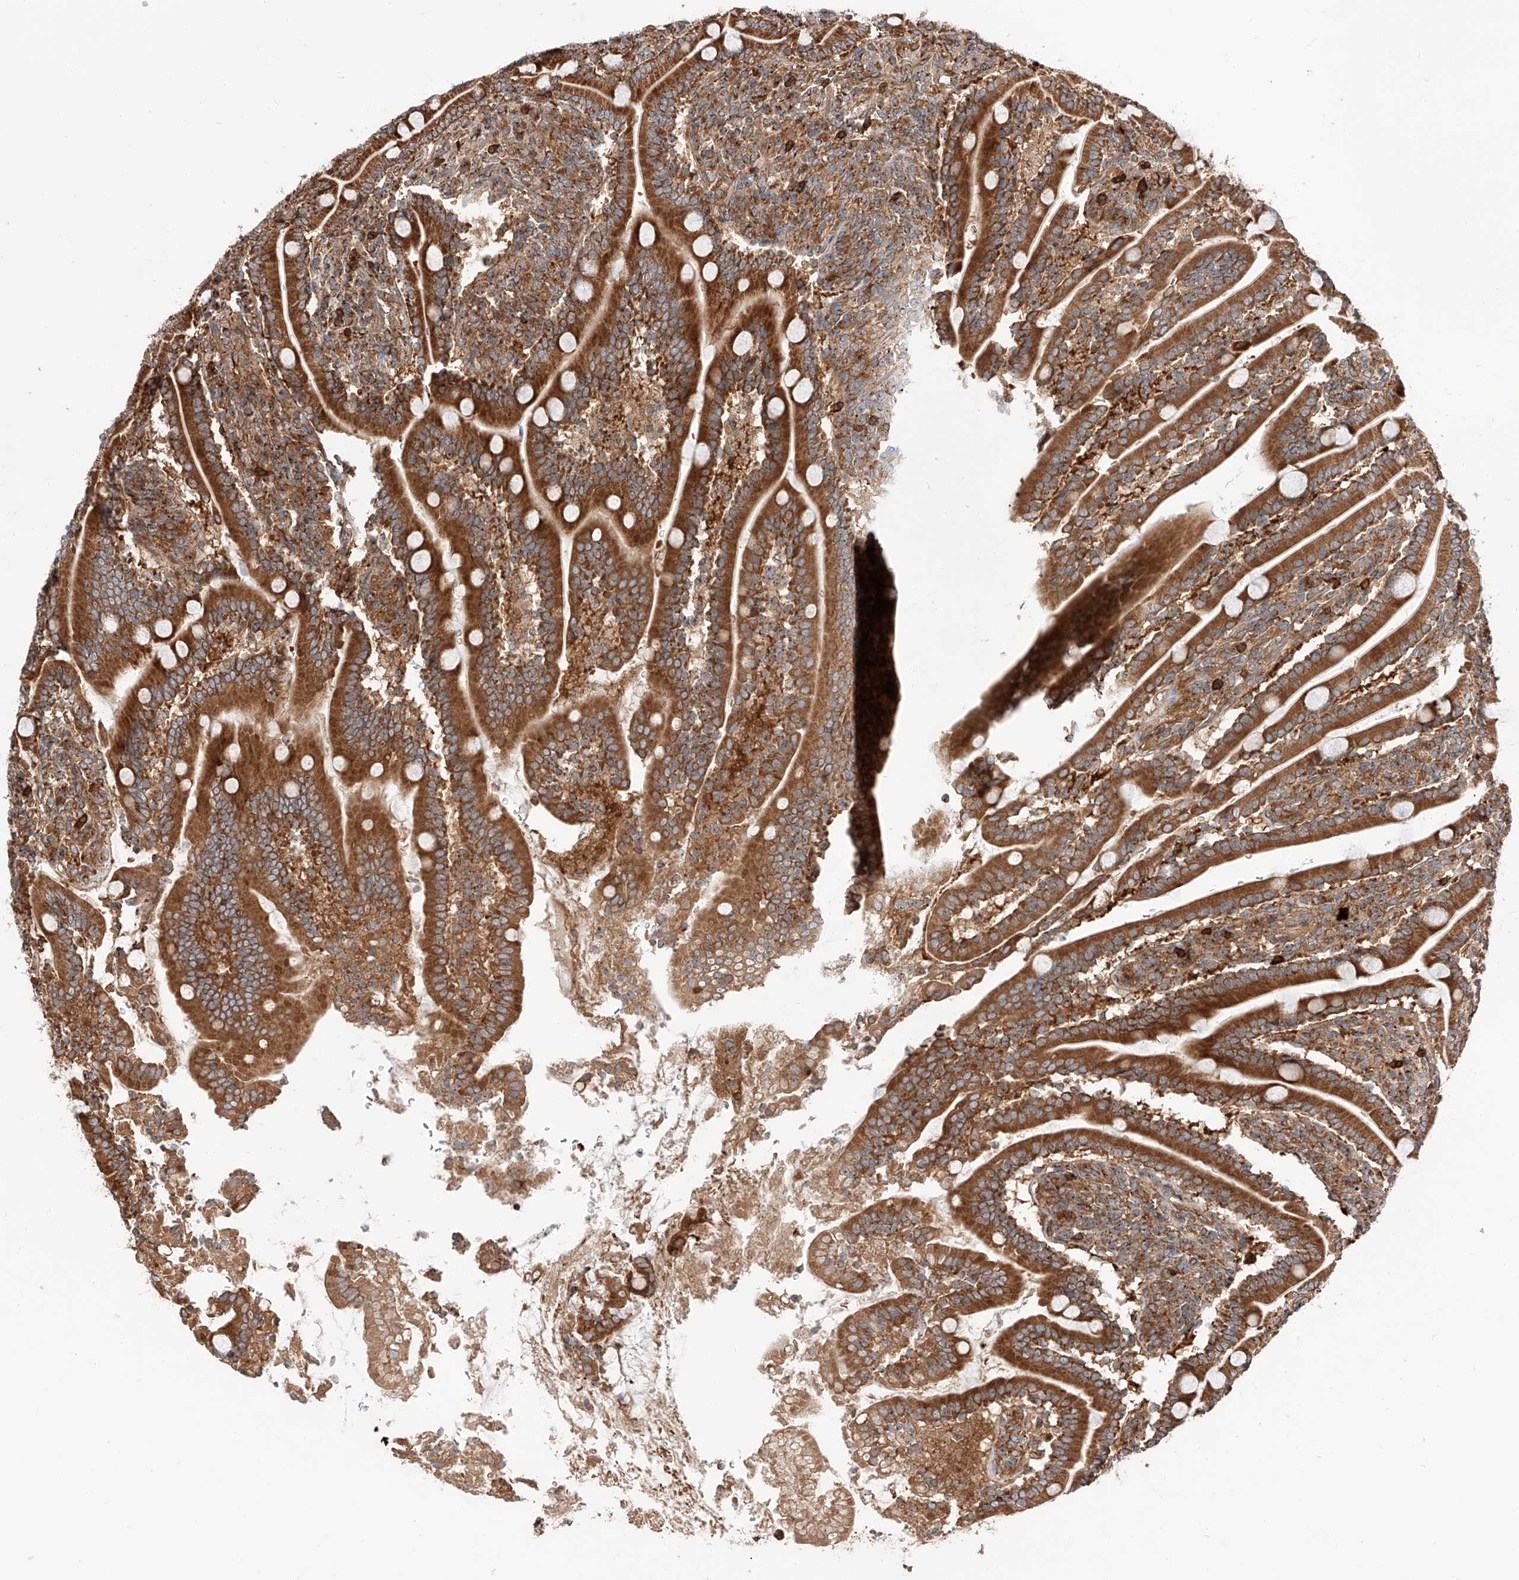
{"staining": {"intensity": "strong", "quantity": ">75%", "location": "cytoplasmic/membranous"}, "tissue": "duodenum", "cell_type": "Glandular cells", "image_type": "normal", "snomed": [{"axis": "morphology", "description": "Normal tissue, NOS"}, {"axis": "topography", "description": "Duodenum"}], "caption": "Protein analysis of unremarkable duodenum displays strong cytoplasmic/membranous staining in approximately >75% of glandular cells. (brown staining indicates protein expression, while blue staining denotes nuclei).", "gene": "ISCA2", "patient": {"sex": "male", "age": 35}}